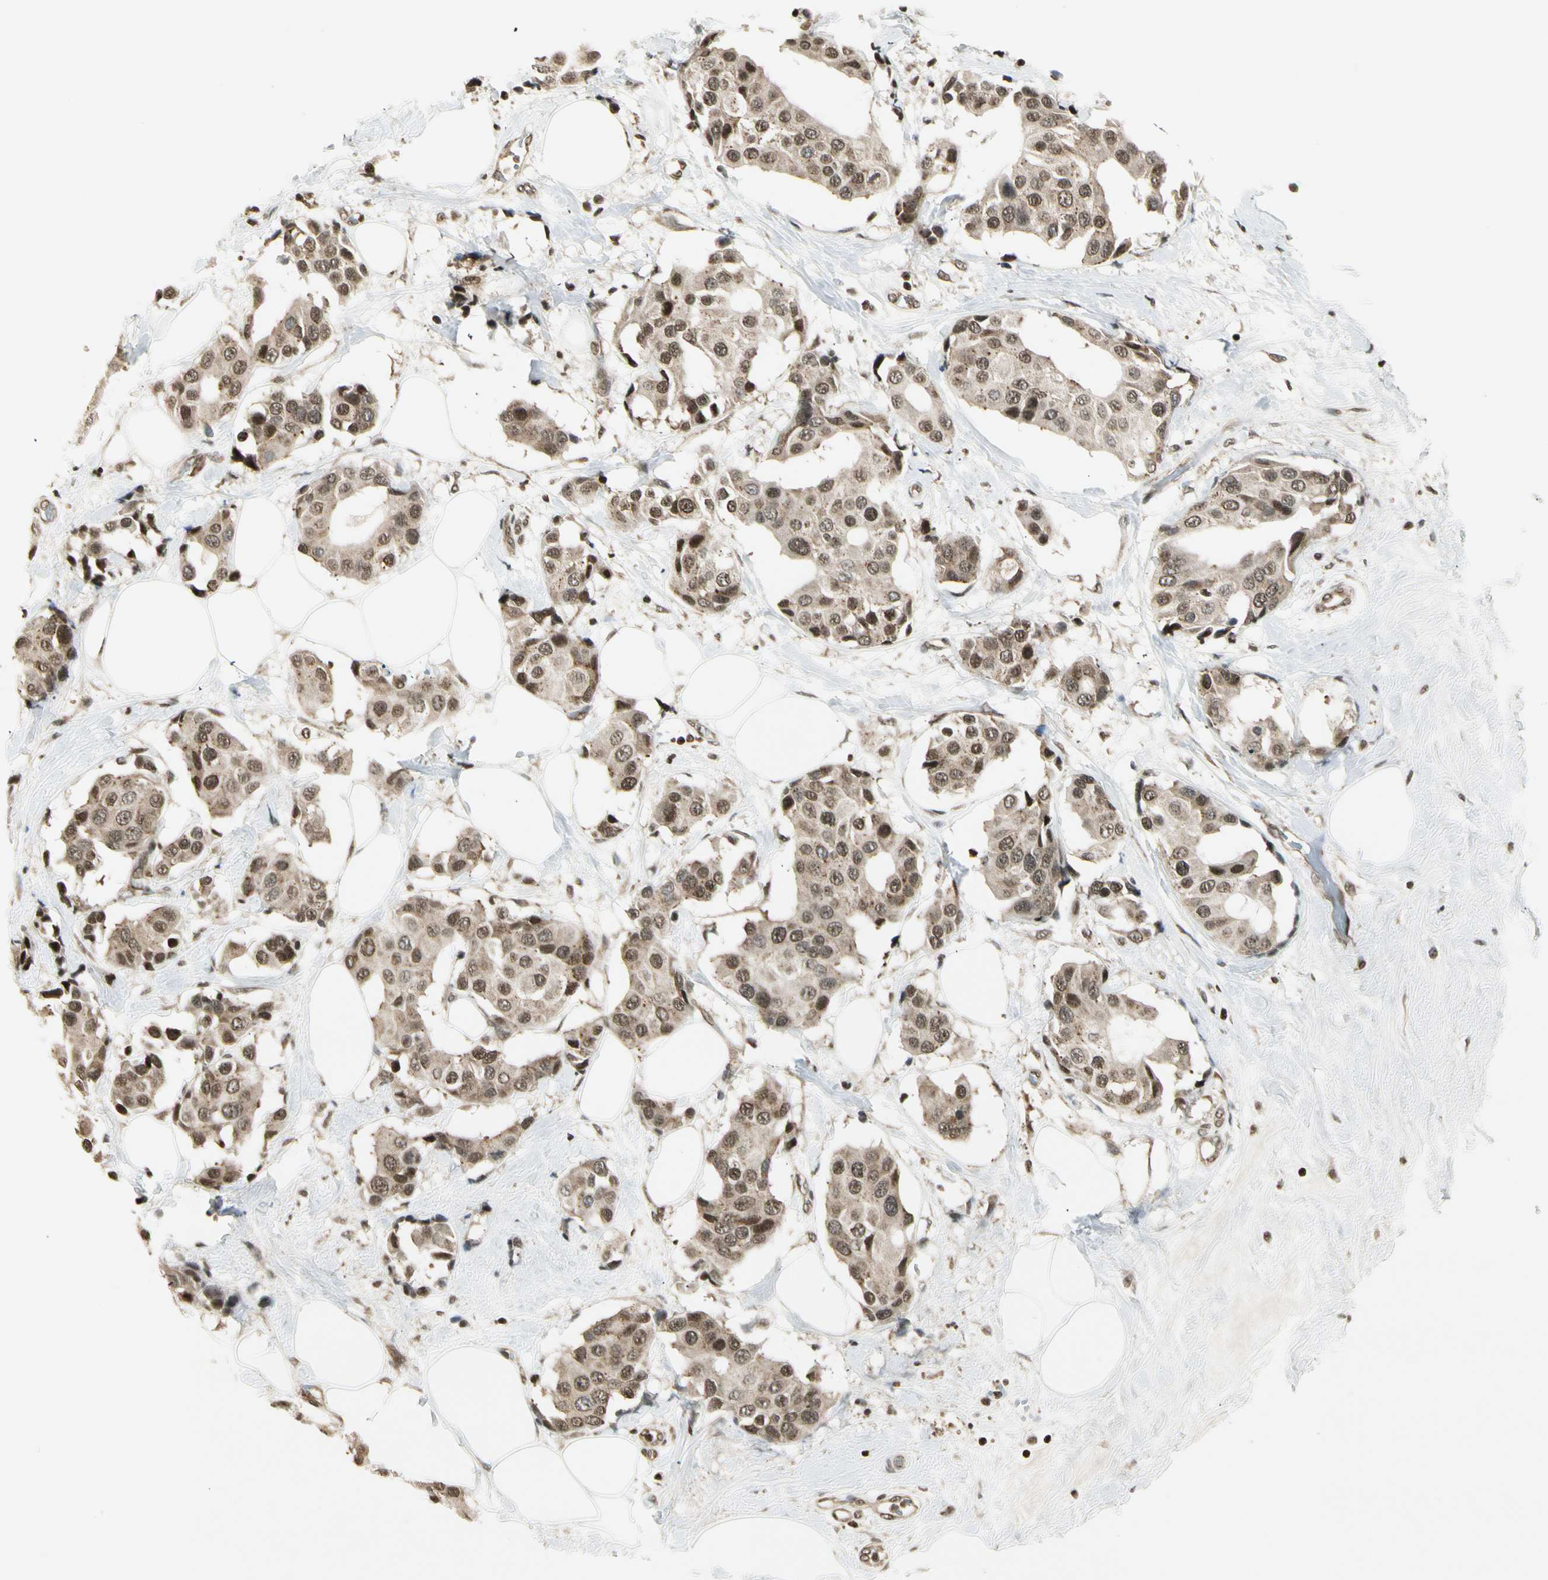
{"staining": {"intensity": "weak", "quantity": "25%-75%", "location": "cytoplasmic/membranous,nuclear"}, "tissue": "breast cancer", "cell_type": "Tumor cells", "image_type": "cancer", "snomed": [{"axis": "morphology", "description": "Normal tissue, NOS"}, {"axis": "morphology", "description": "Duct carcinoma"}, {"axis": "topography", "description": "Breast"}], "caption": "Tumor cells exhibit low levels of weak cytoplasmic/membranous and nuclear positivity in approximately 25%-75% of cells in human breast cancer (intraductal carcinoma).", "gene": "SMN2", "patient": {"sex": "female", "age": 39}}